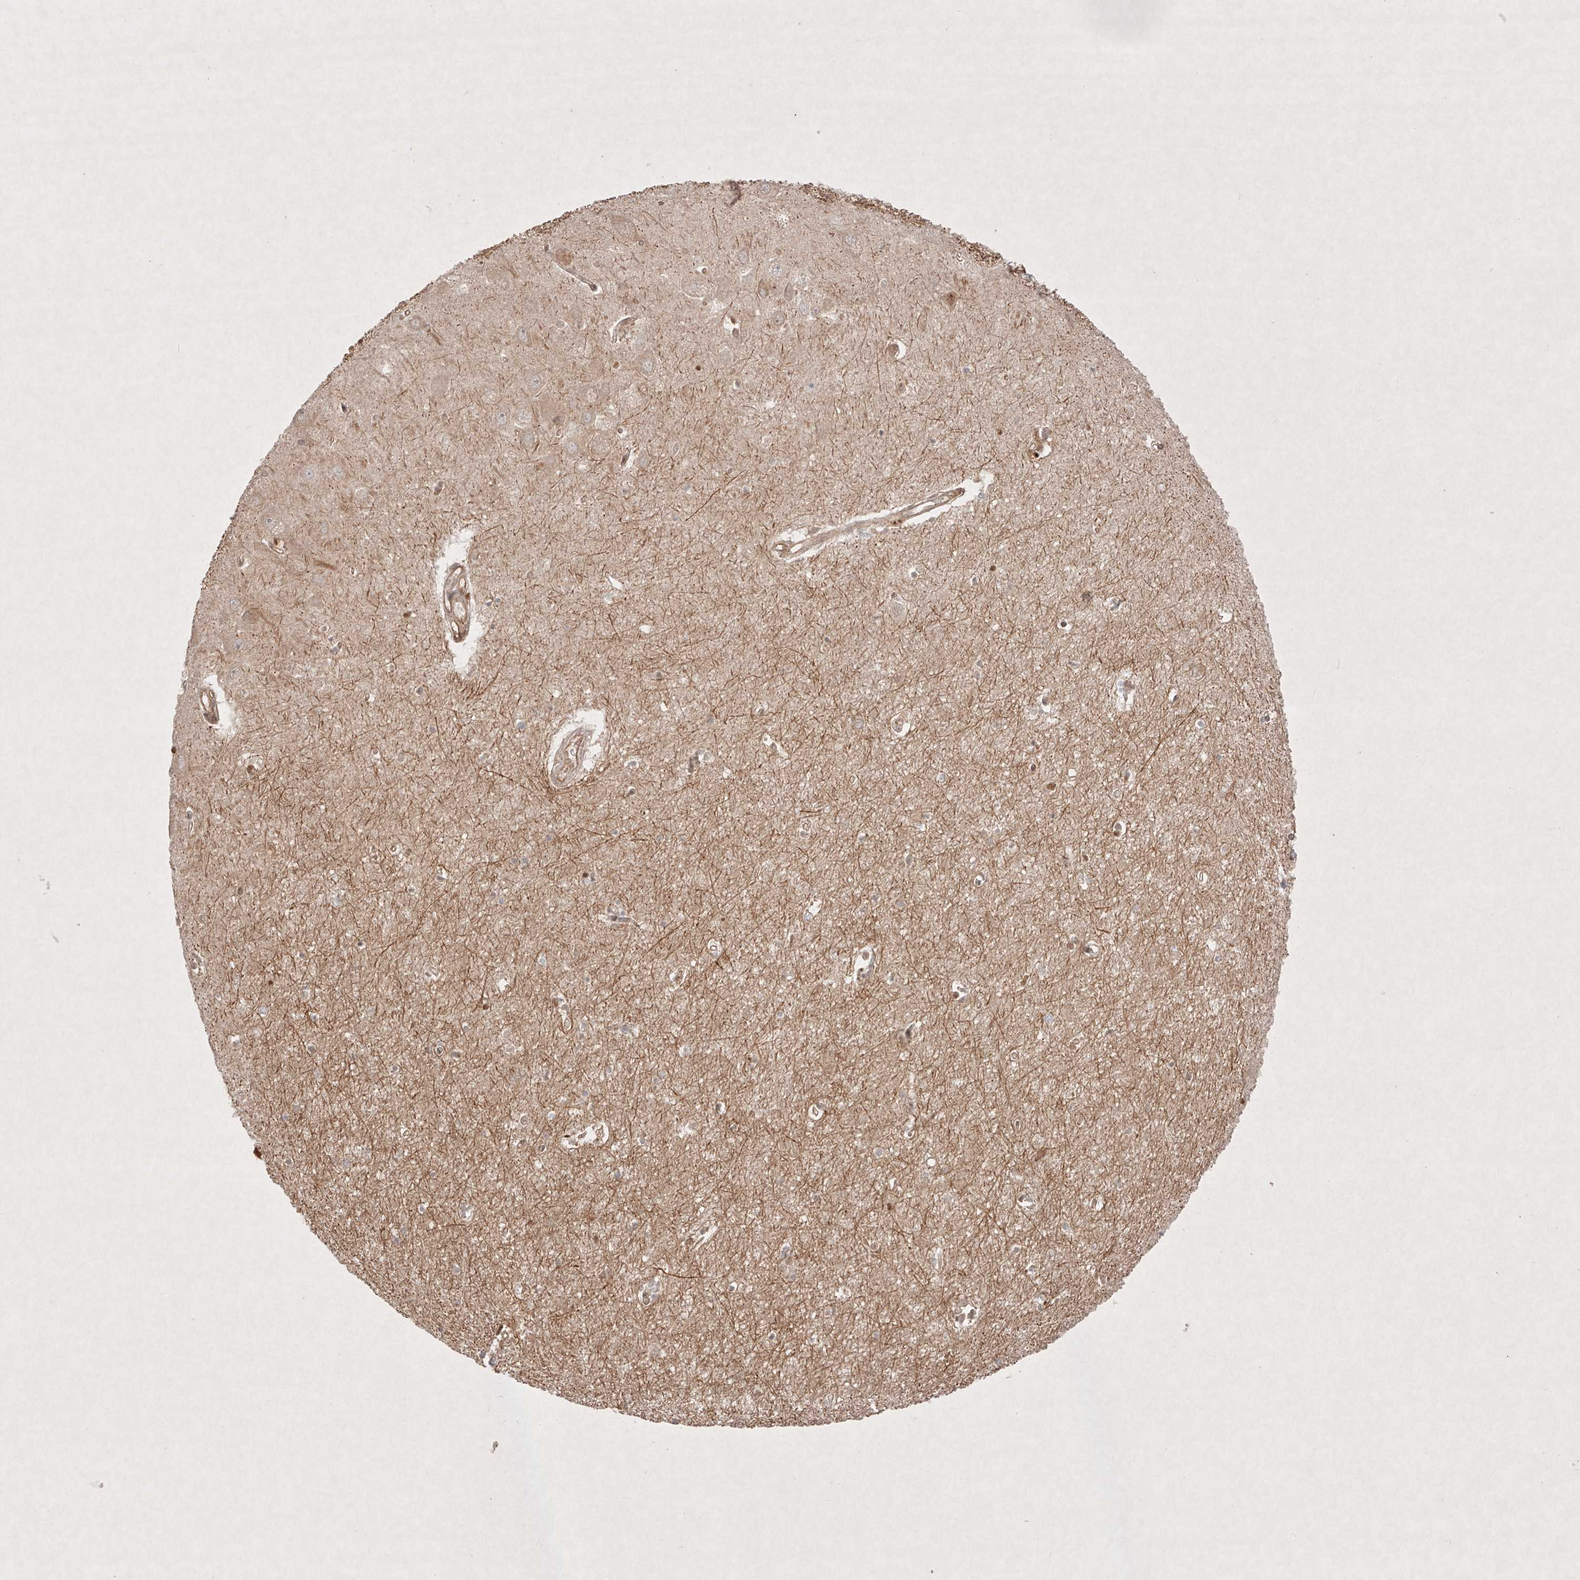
{"staining": {"intensity": "moderate", "quantity": "<25%", "location": "nuclear"}, "tissue": "hippocampus", "cell_type": "Glial cells", "image_type": "normal", "snomed": [{"axis": "morphology", "description": "Normal tissue, NOS"}, {"axis": "topography", "description": "Hippocampus"}], "caption": "The image reveals a brown stain indicating the presence of a protein in the nuclear of glial cells in hippocampus.", "gene": "RNF31", "patient": {"sex": "female", "age": 64}}